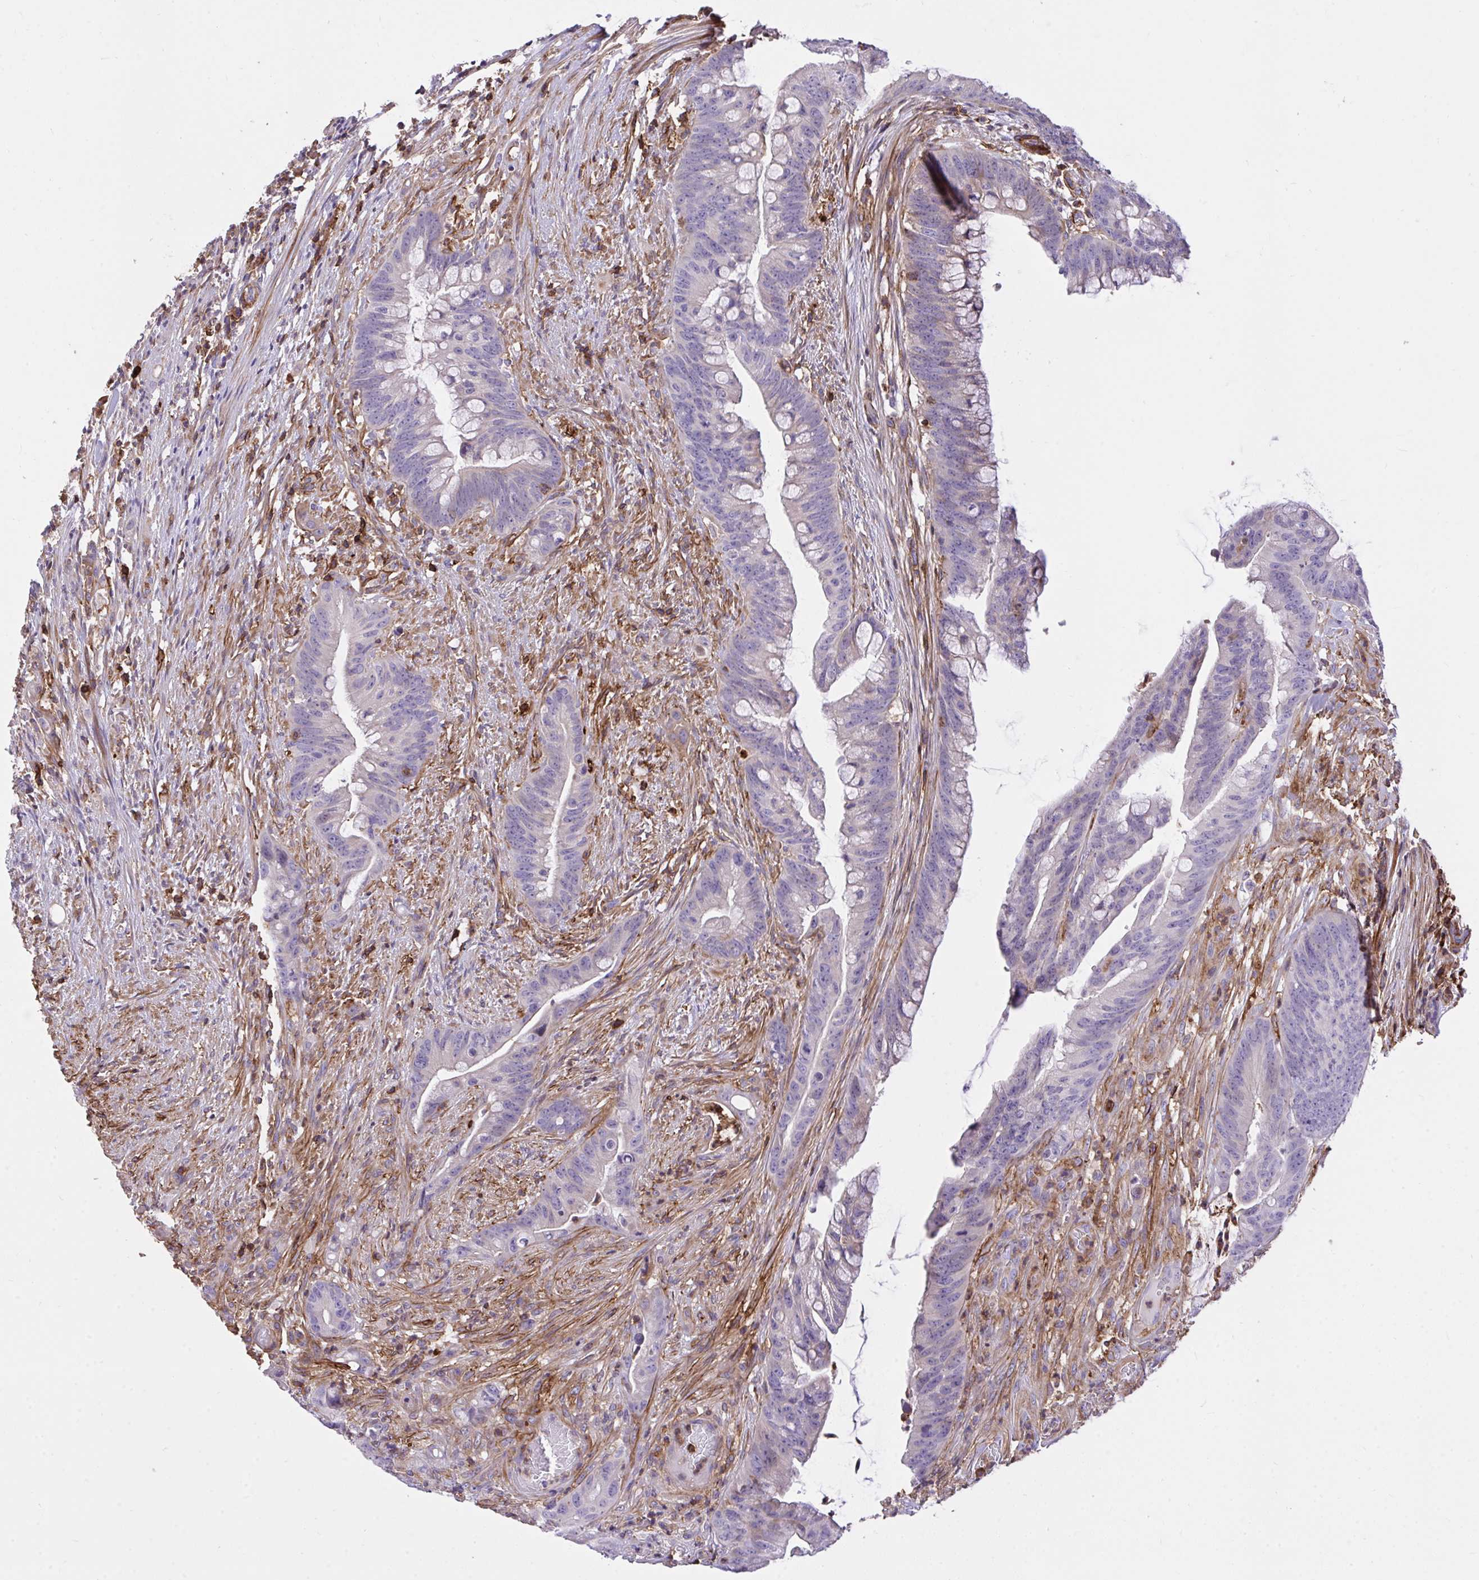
{"staining": {"intensity": "negative", "quantity": "none", "location": "none"}, "tissue": "colorectal cancer", "cell_type": "Tumor cells", "image_type": "cancer", "snomed": [{"axis": "morphology", "description": "Adenocarcinoma, NOS"}, {"axis": "topography", "description": "Colon"}], "caption": "There is no significant expression in tumor cells of adenocarcinoma (colorectal). (DAB (3,3'-diaminobenzidine) immunohistochemistry (IHC), high magnification).", "gene": "ERI1", "patient": {"sex": "male", "age": 62}}